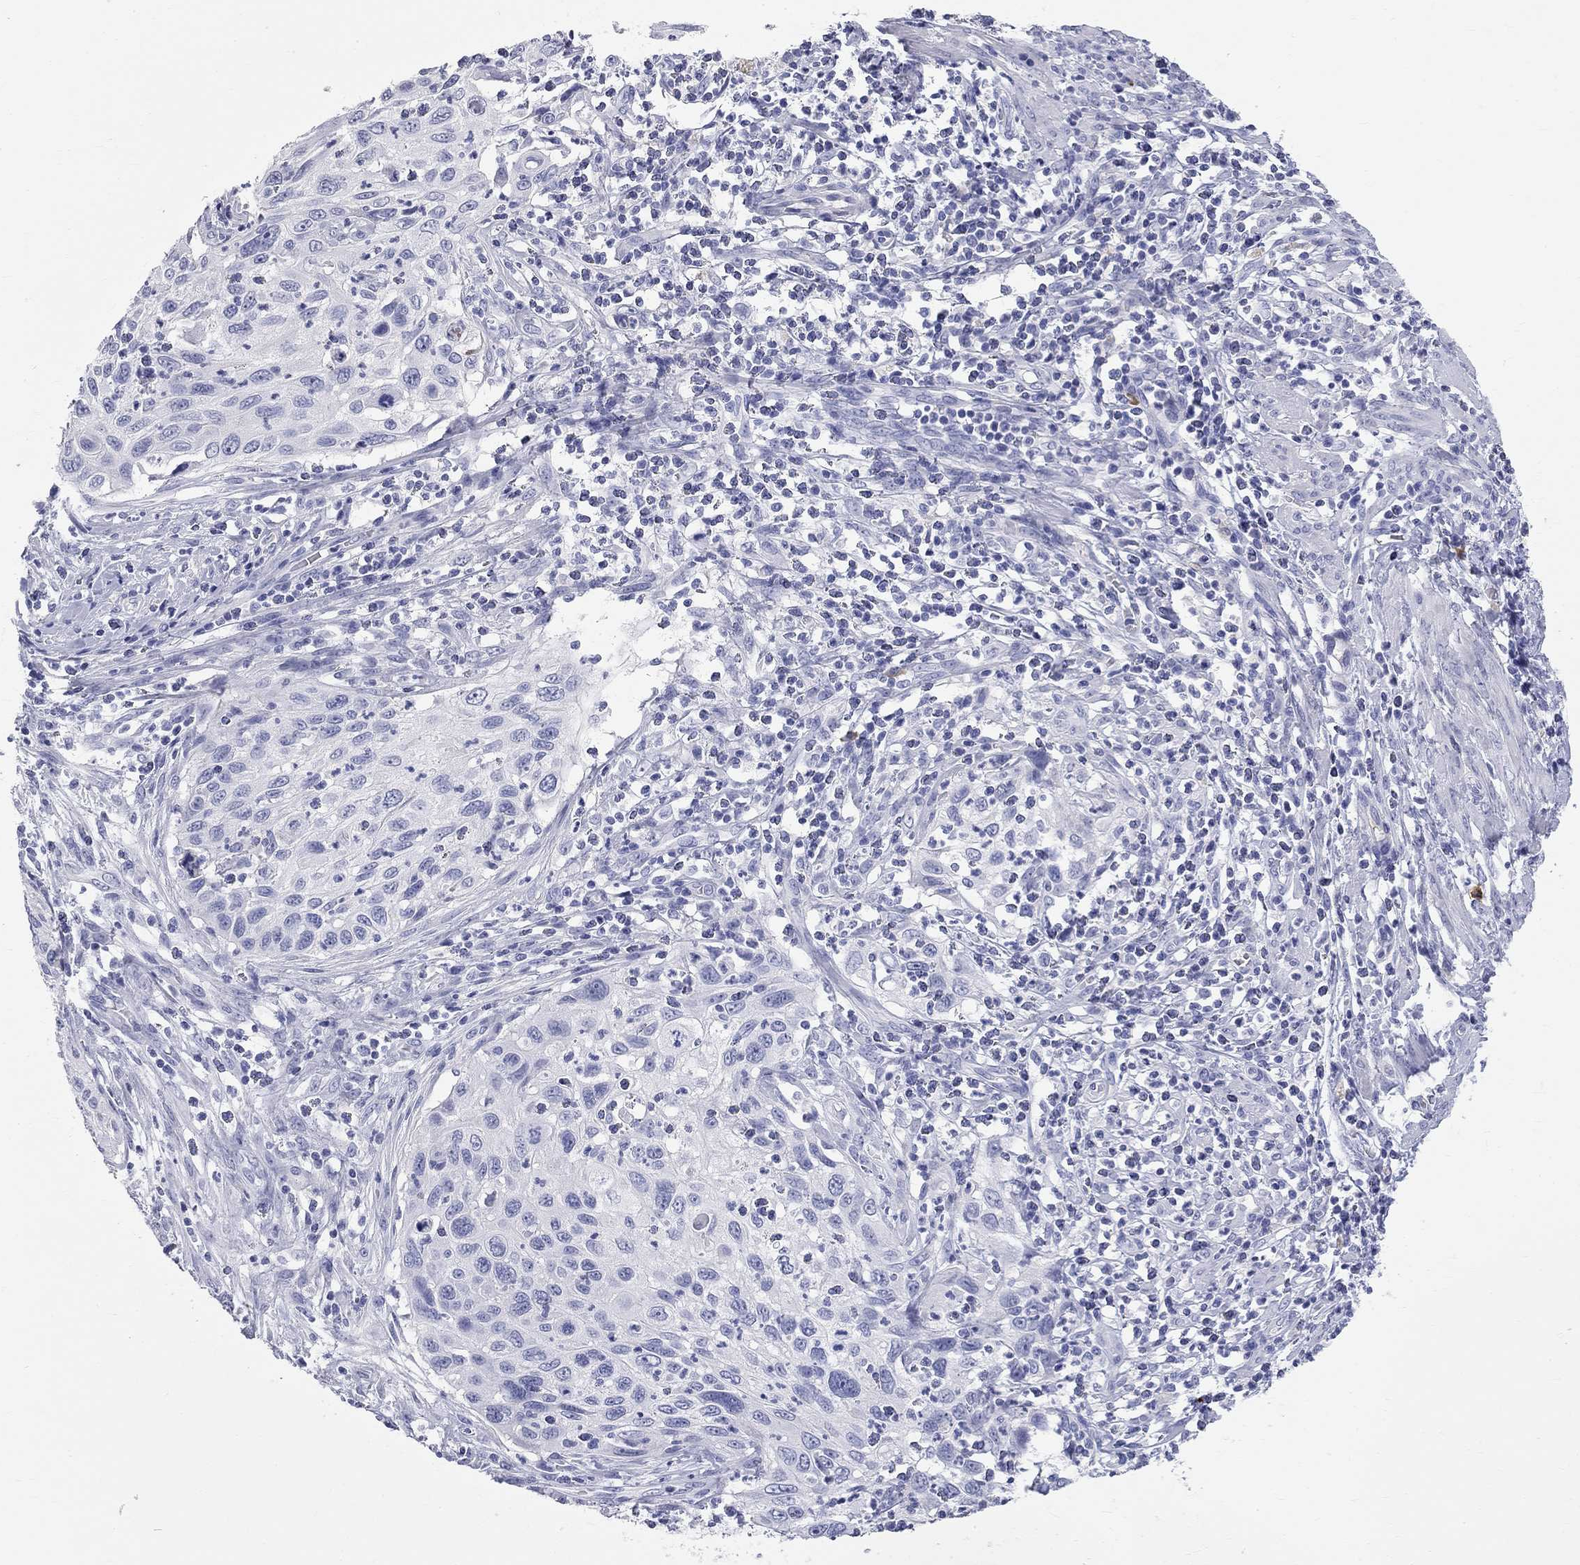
{"staining": {"intensity": "negative", "quantity": "none", "location": "none"}, "tissue": "cervical cancer", "cell_type": "Tumor cells", "image_type": "cancer", "snomed": [{"axis": "morphology", "description": "Squamous cell carcinoma, NOS"}, {"axis": "topography", "description": "Cervix"}], "caption": "Tumor cells are negative for brown protein staining in cervical cancer. The staining was performed using DAB to visualize the protein expression in brown, while the nuclei were stained in blue with hematoxylin (Magnification: 20x).", "gene": "PHOX2B", "patient": {"sex": "female", "age": 70}}